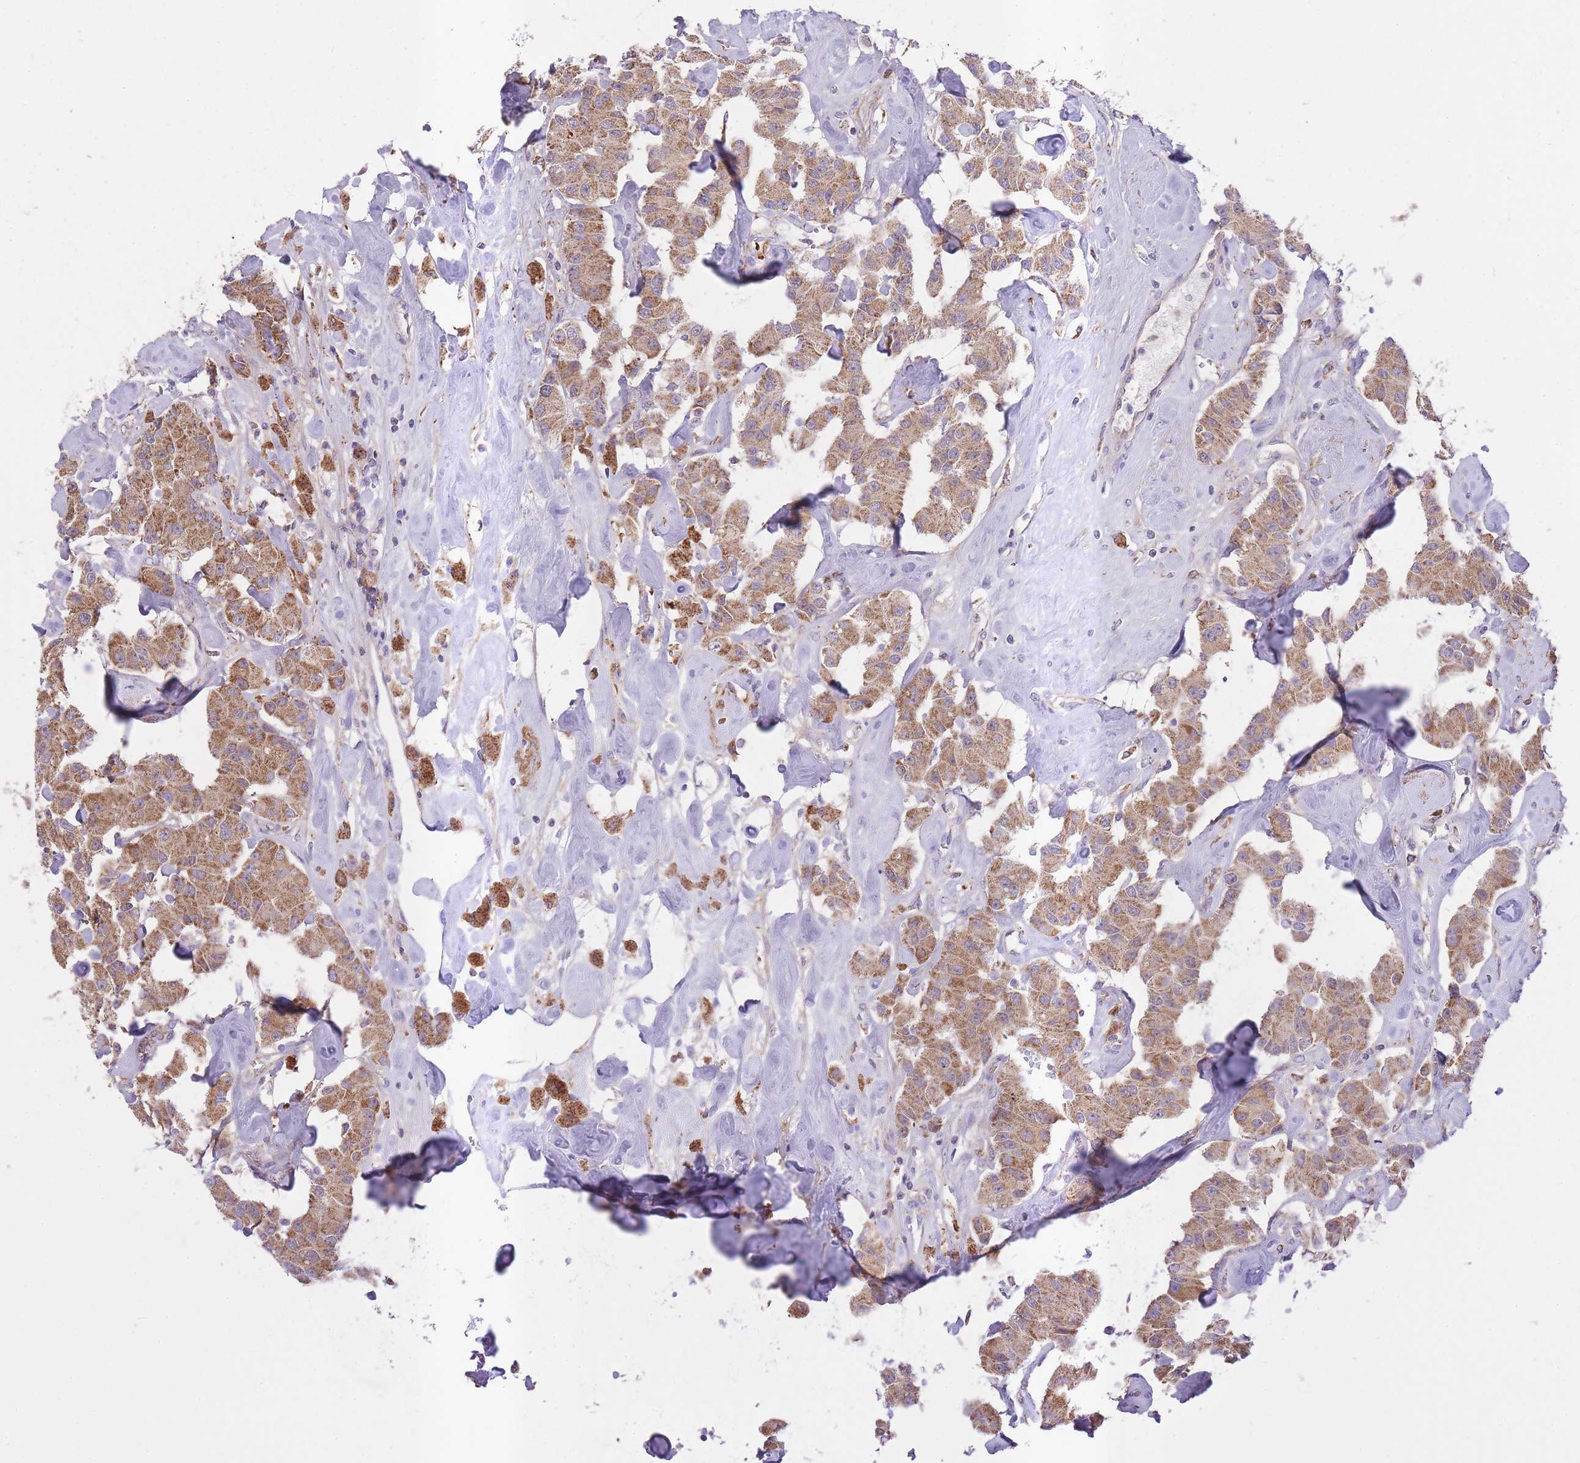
{"staining": {"intensity": "moderate", "quantity": ">75%", "location": "cytoplasmic/membranous"}, "tissue": "carcinoid", "cell_type": "Tumor cells", "image_type": "cancer", "snomed": [{"axis": "morphology", "description": "Carcinoid, malignant, NOS"}, {"axis": "topography", "description": "Pancreas"}], "caption": "Carcinoid stained for a protein (brown) exhibits moderate cytoplasmic/membranous positive staining in about >75% of tumor cells.", "gene": "ST3GAL3", "patient": {"sex": "male", "age": 41}}